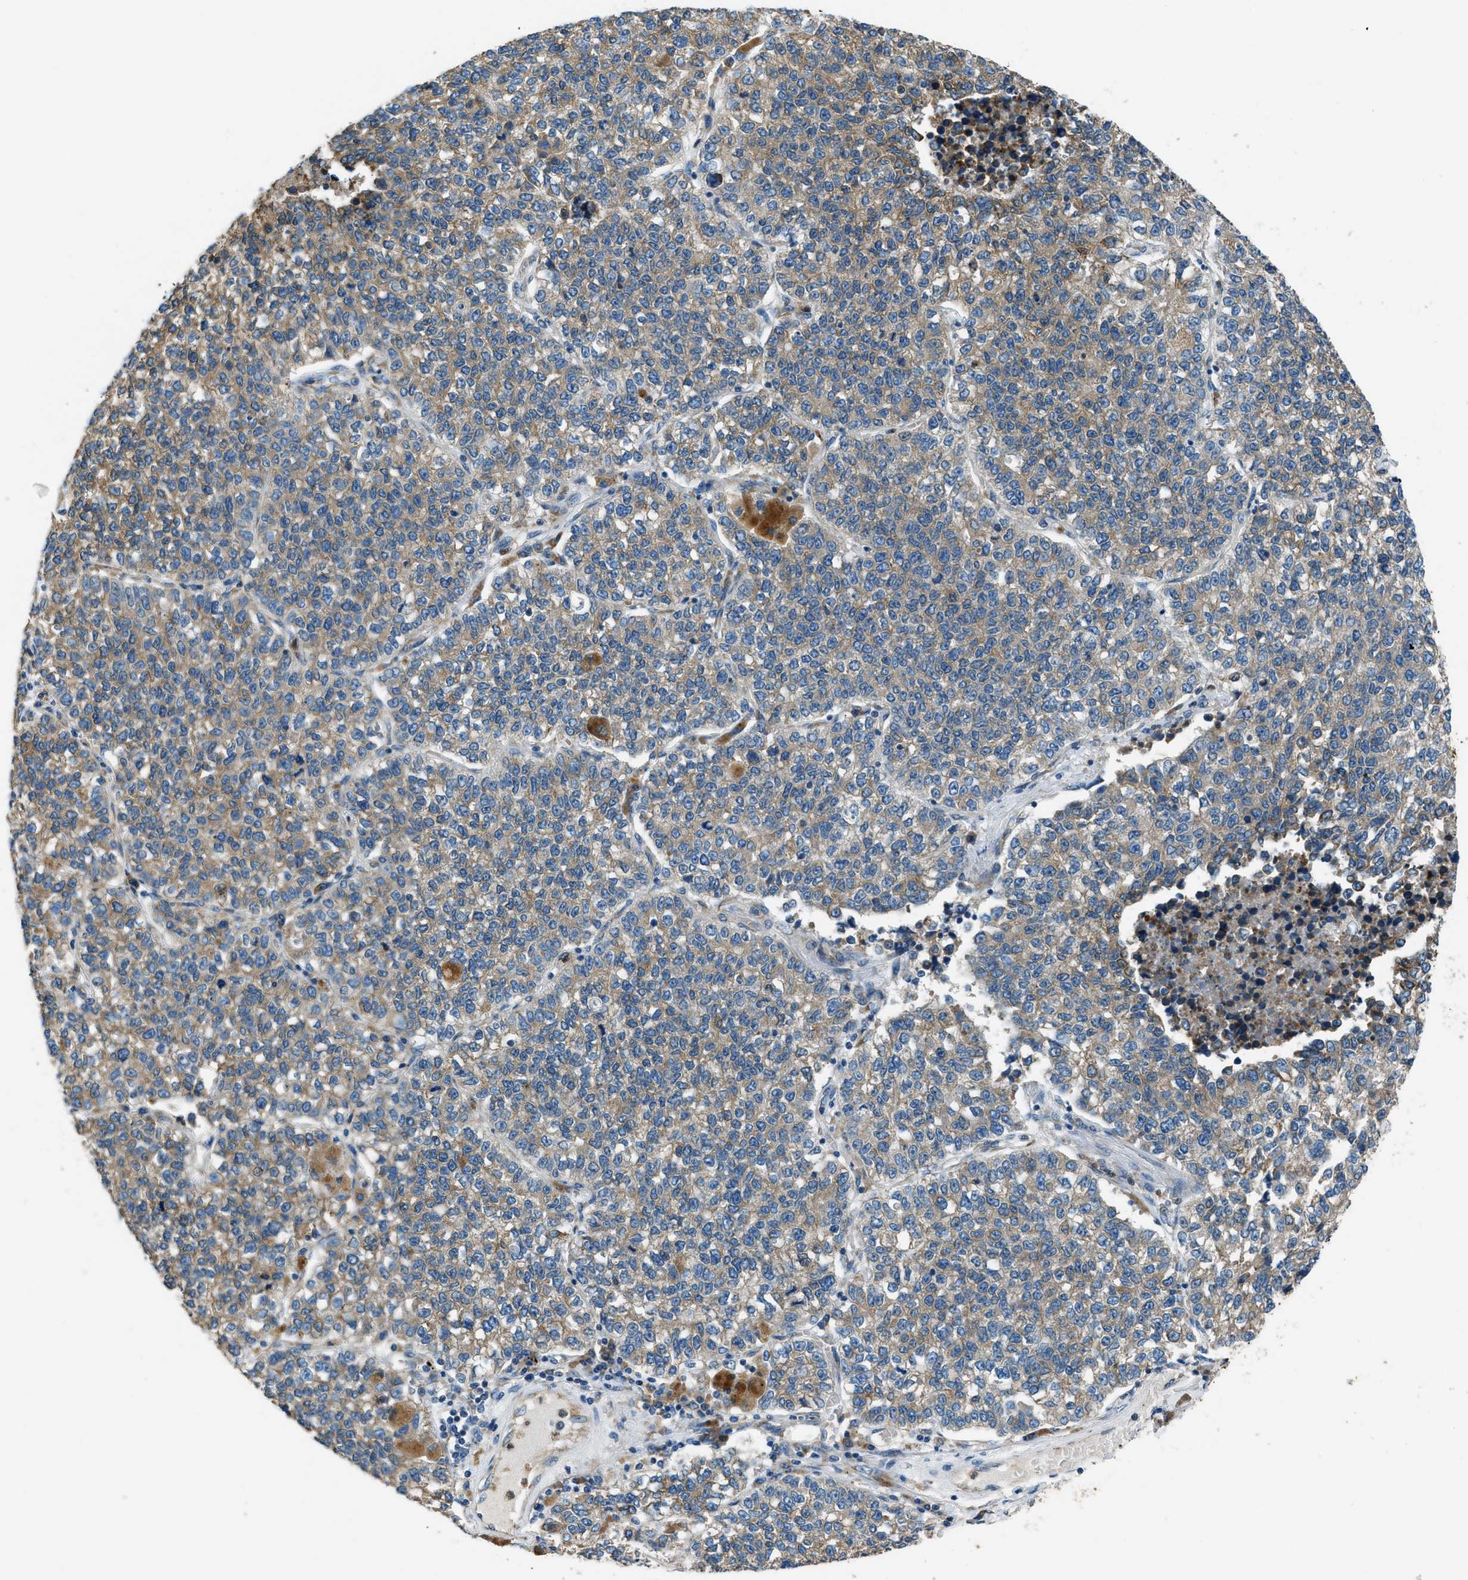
{"staining": {"intensity": "weak", "quantity": ">75%", "location": "cytoplasmic/membranous"}, "tissue": "lung cancer", "cell_type": "Tumor cells", "image_type": "cancer", "snomed": [{"axis": "morphology", "description": "Adenocarcinoma, NOS"}, {"axis": "topography", "description": "Lung"}], "caption": "A micrograph of human adenocarcinoma (lung) stained for a protein exhibits weak cytoplasmic/membranous brown staining in tumor cells. Nuclei are stained in blue.", "gene": "GIMAP8", "patient": {"sex": "male", "age": 49}}